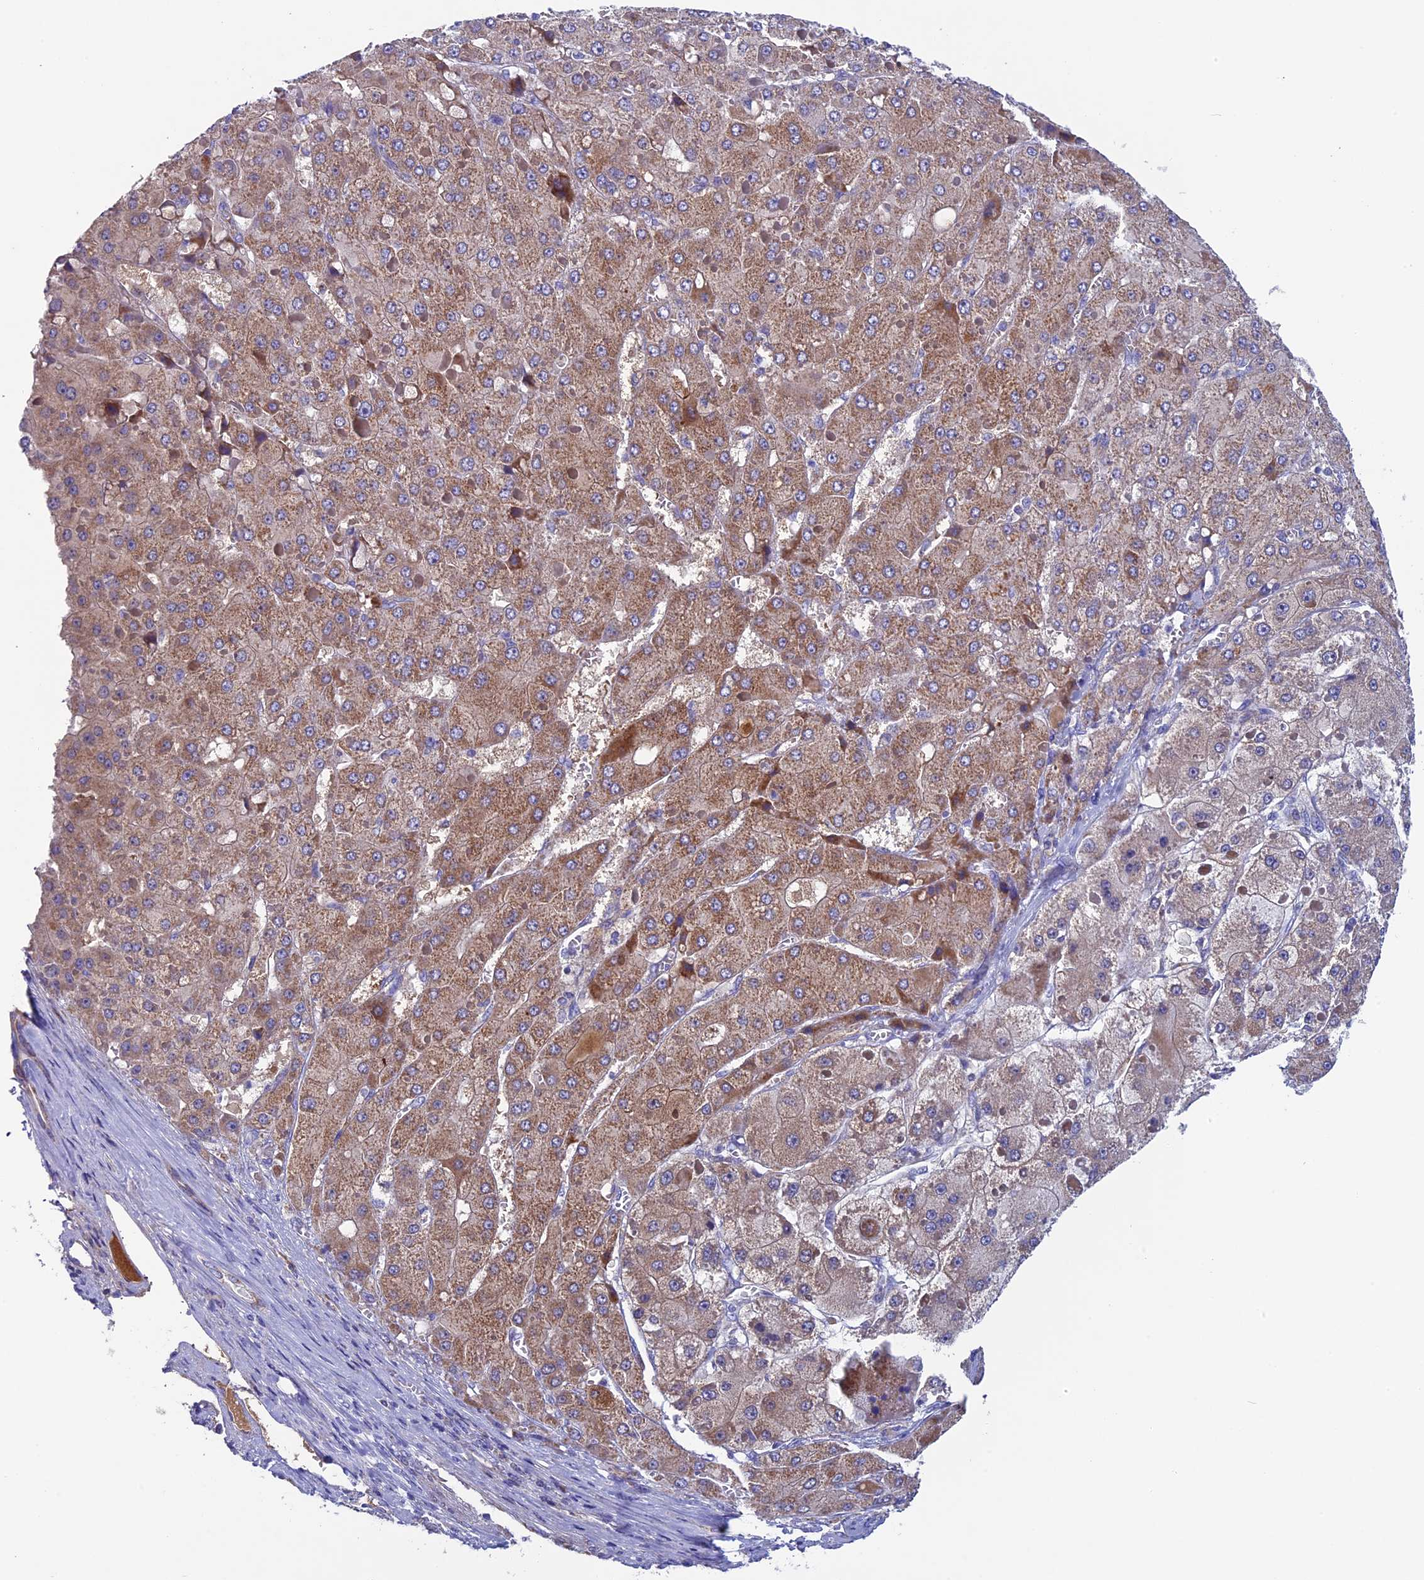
{"staining": {"intensity": "moderate", "quantity": "25%-75%", "location": "cytoplasmic/membranous"}, "tissue": "liver cancer", "cell_type": "Tumor cells", "image_type": "cancer", "snomed": [{"axis": "morphology", "description": "Carcinoma, Hepatocellular, NOS"}, {"axis": "topography", "description": "Liver"}], "caption": "This is an image of immunohistochemistry (IHC) staining of hepatocellular carcinoma (liver), which shows moderate staining in the cytoplasmic/membranous of tumor cells.", "gene": "SLC15A5", "patient": {"sex": "female", "age": 73}}